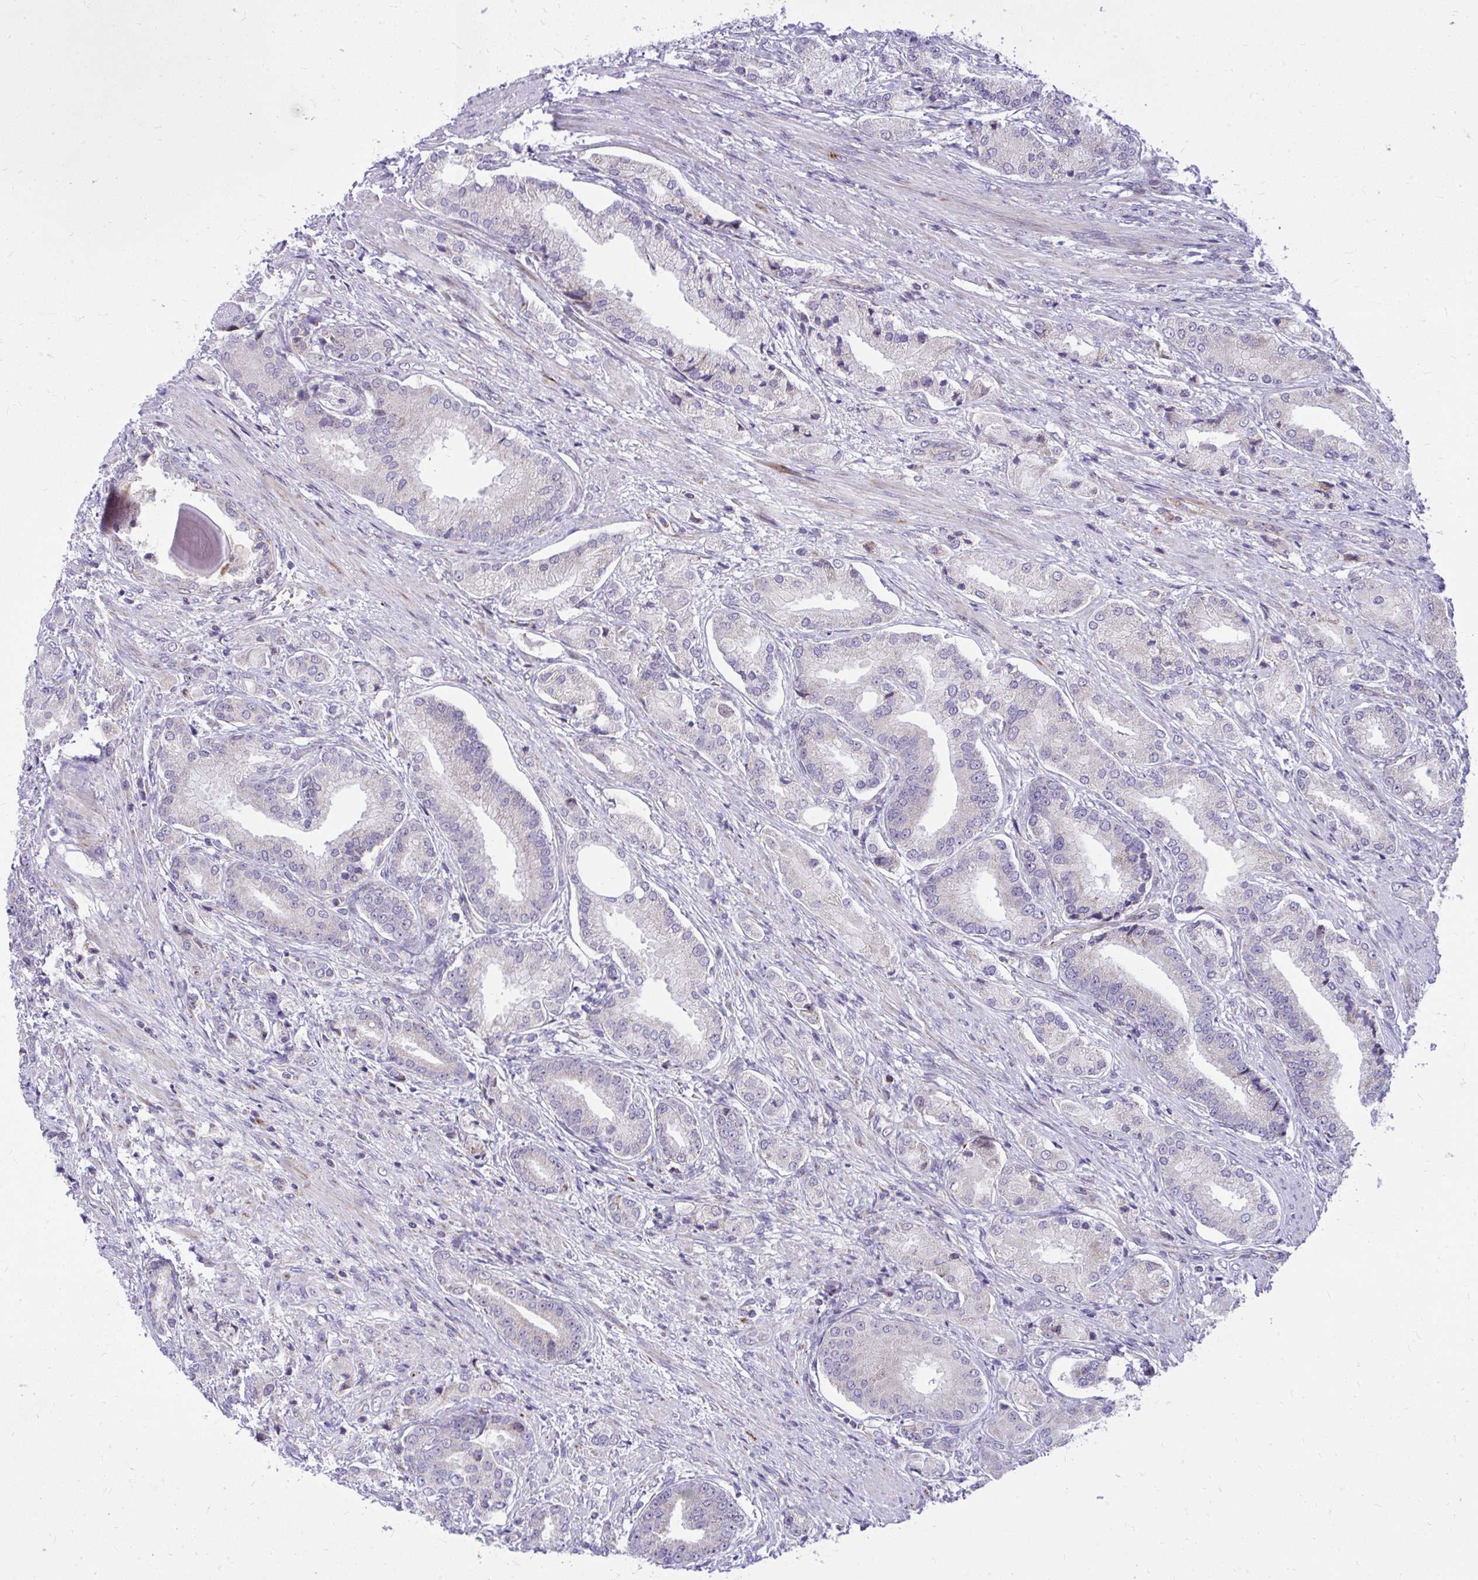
{"staining": {"intensity": "negative", "quantity": "none", "location": "none"}, "tissue": "prostate cancer", "cell_type": "Tumor cells", "image_type": "cancer", "snomed": [{"axis": "morphology", "description": "Adenocarcinoma, High grade"}, {"axis": "topography", "description": "Prostate and seminal vesicle, NOS"}], "caption": "High power microscopy micrograph of an IHC image of prostate high-grade adenocarcinoma, revealing no significant positivity in tumor cells.", "gene": "GPRIN3", "patient": {"sex": "male", "age": 61}}